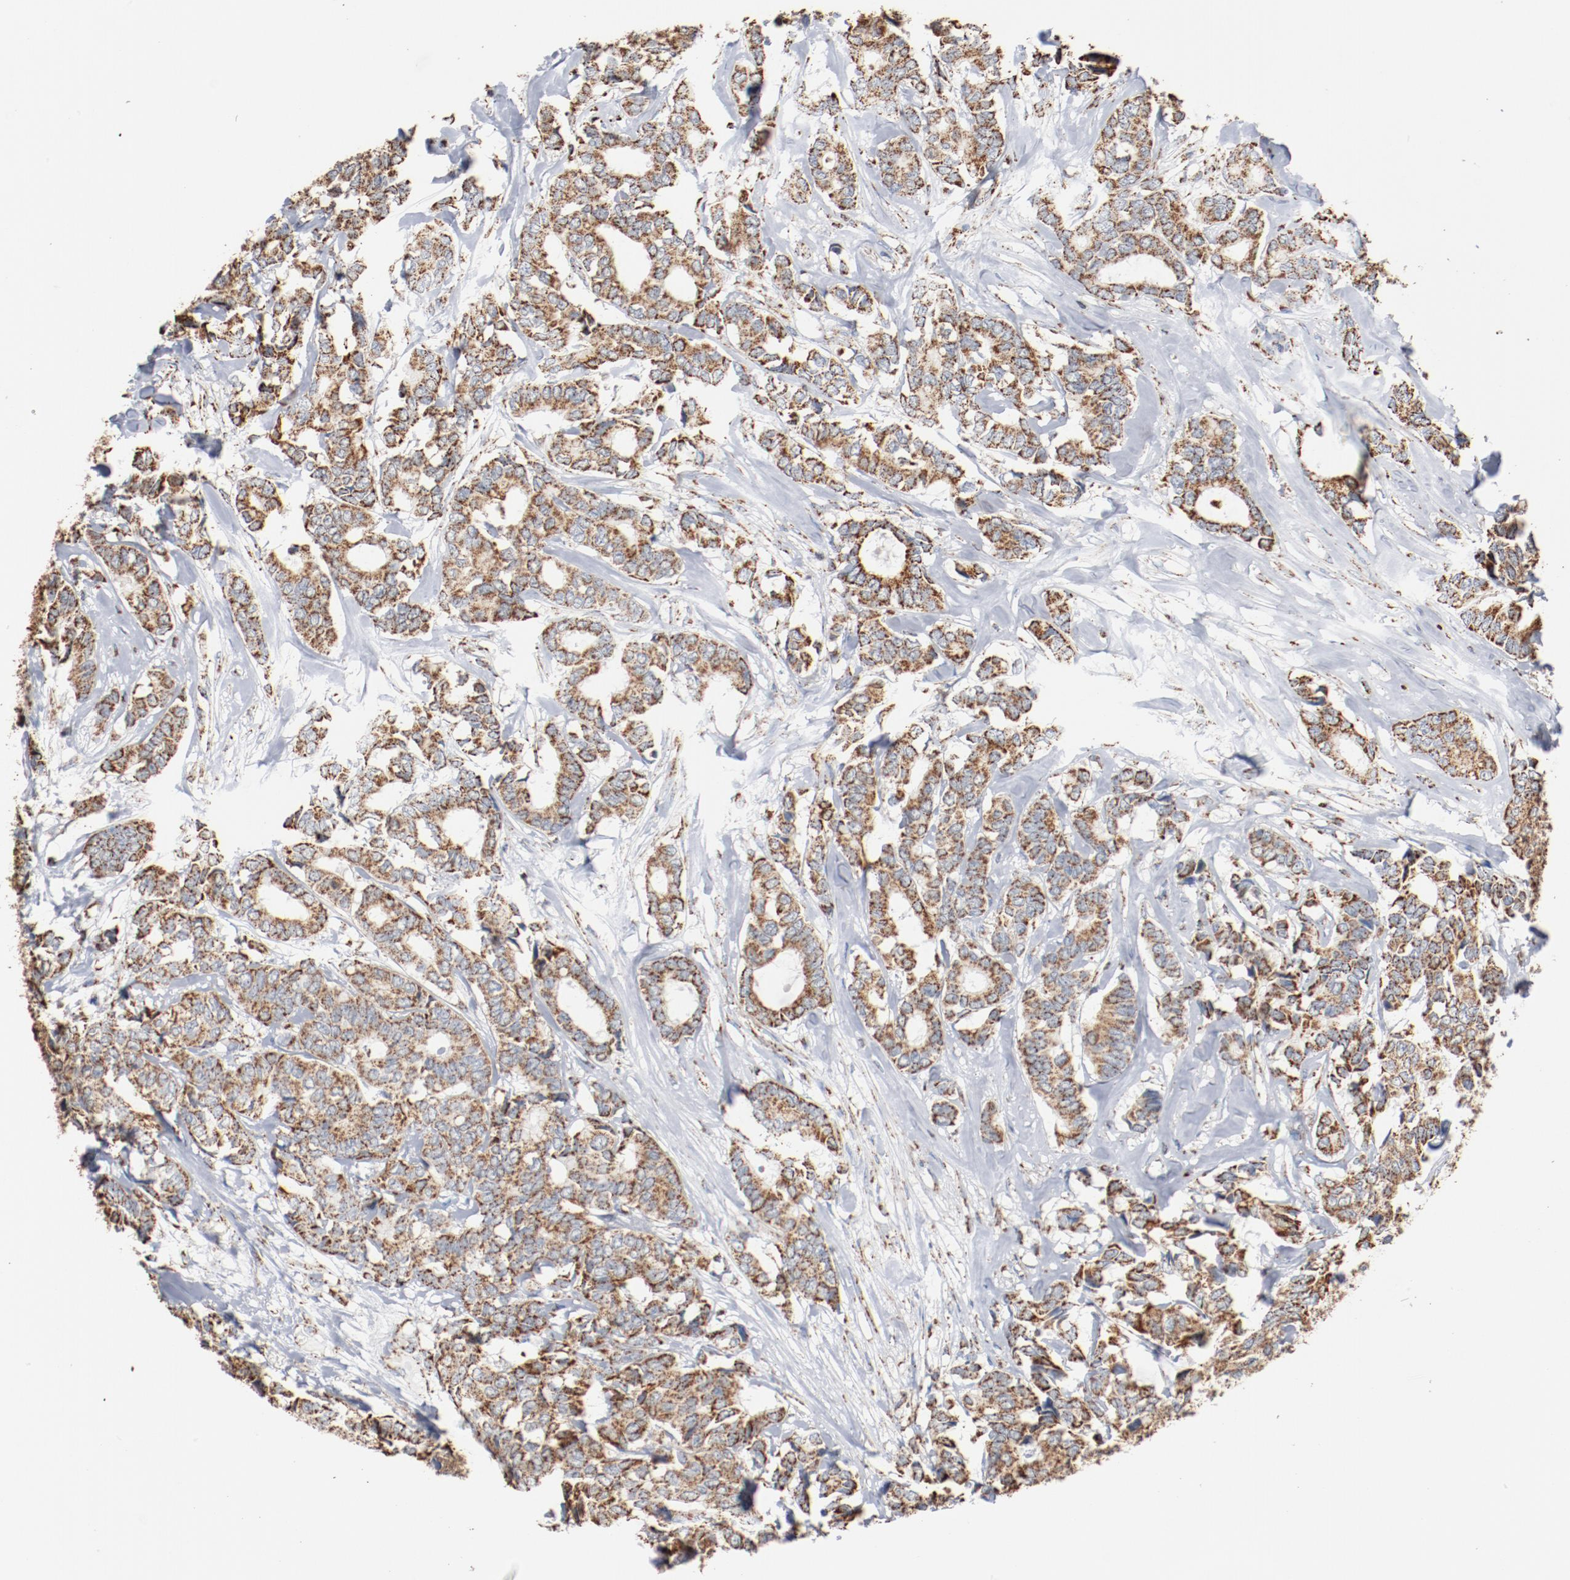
{"staining": {"intensity": "moderate", "quantity": ">75%", "location": "cytoplasmic/membranous"}, "tissue": "breast cancer", "cell_type": "Tumor cells", "image_type": "cancer", "snomed": [{"axis": "morphology", "description": "Duct carcinoma"}, {"axis": "topography", "description": "Breast"}], "caption": "About >75% of tumor cells in human breast invasive ductal carcinoma reveal moderate cytoplasmic/membranous protein staining as visualized by brown immunohistochemical staining.", "gene": "NDUFS4", "patient": {"sex": "female", "age": 87}}